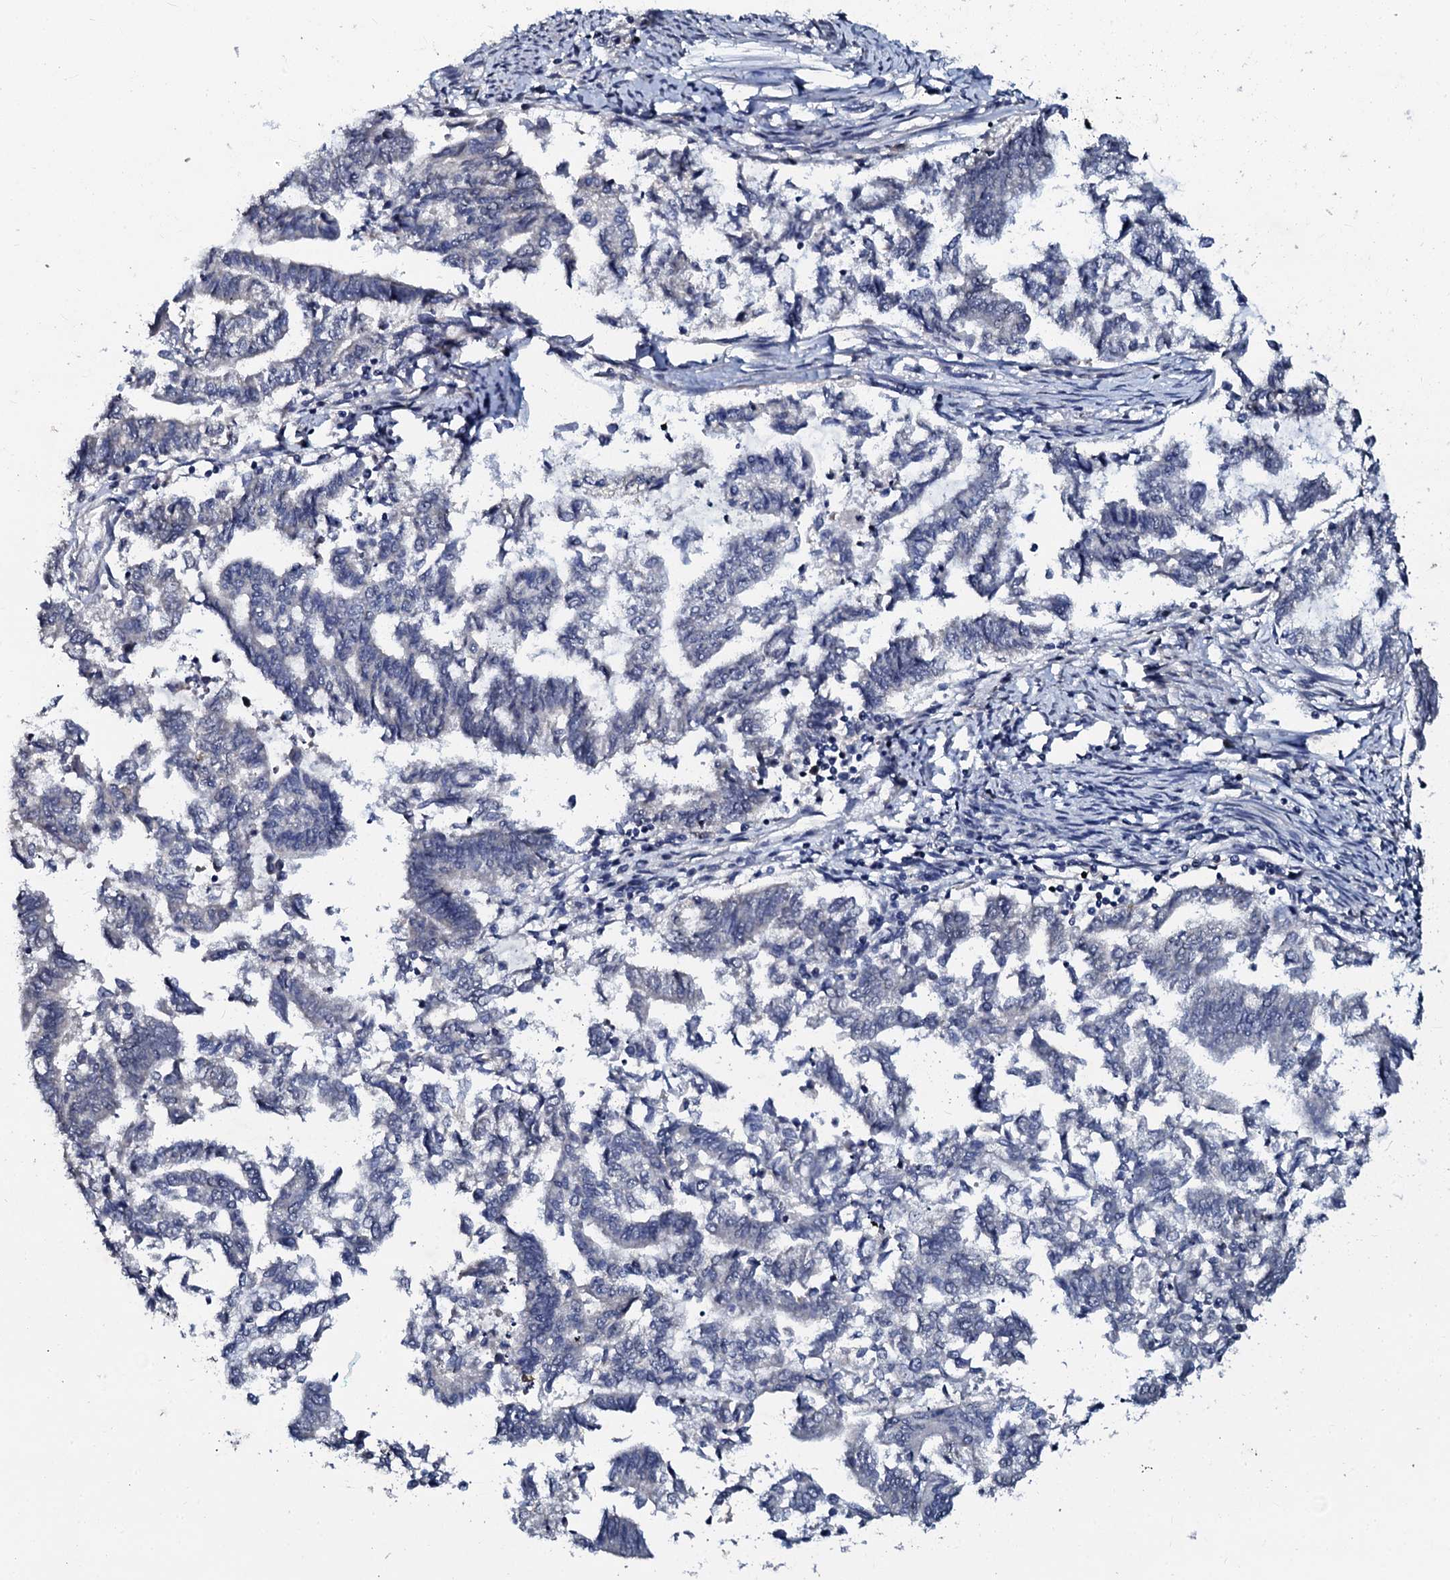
{"staining": {"intensity": "negative", "quantity": "none", "location": "none"}, "tissue": "endometrial cancer", "cell_type": "Tumor cells", "image_type": "cancer", "snomed": [{"axis": "morphology", "description": "Adenocarcinoma, NOS"}, {"axis": "topography", "description": "Endometrium"}], "caption": "A photomicrograph of adenocarcinoma (endometrial) stained for a protein reveals no brown staining in tumor cells.", "gene": "SLC37A4", "patient": {"sex": "female", "age": 79}}